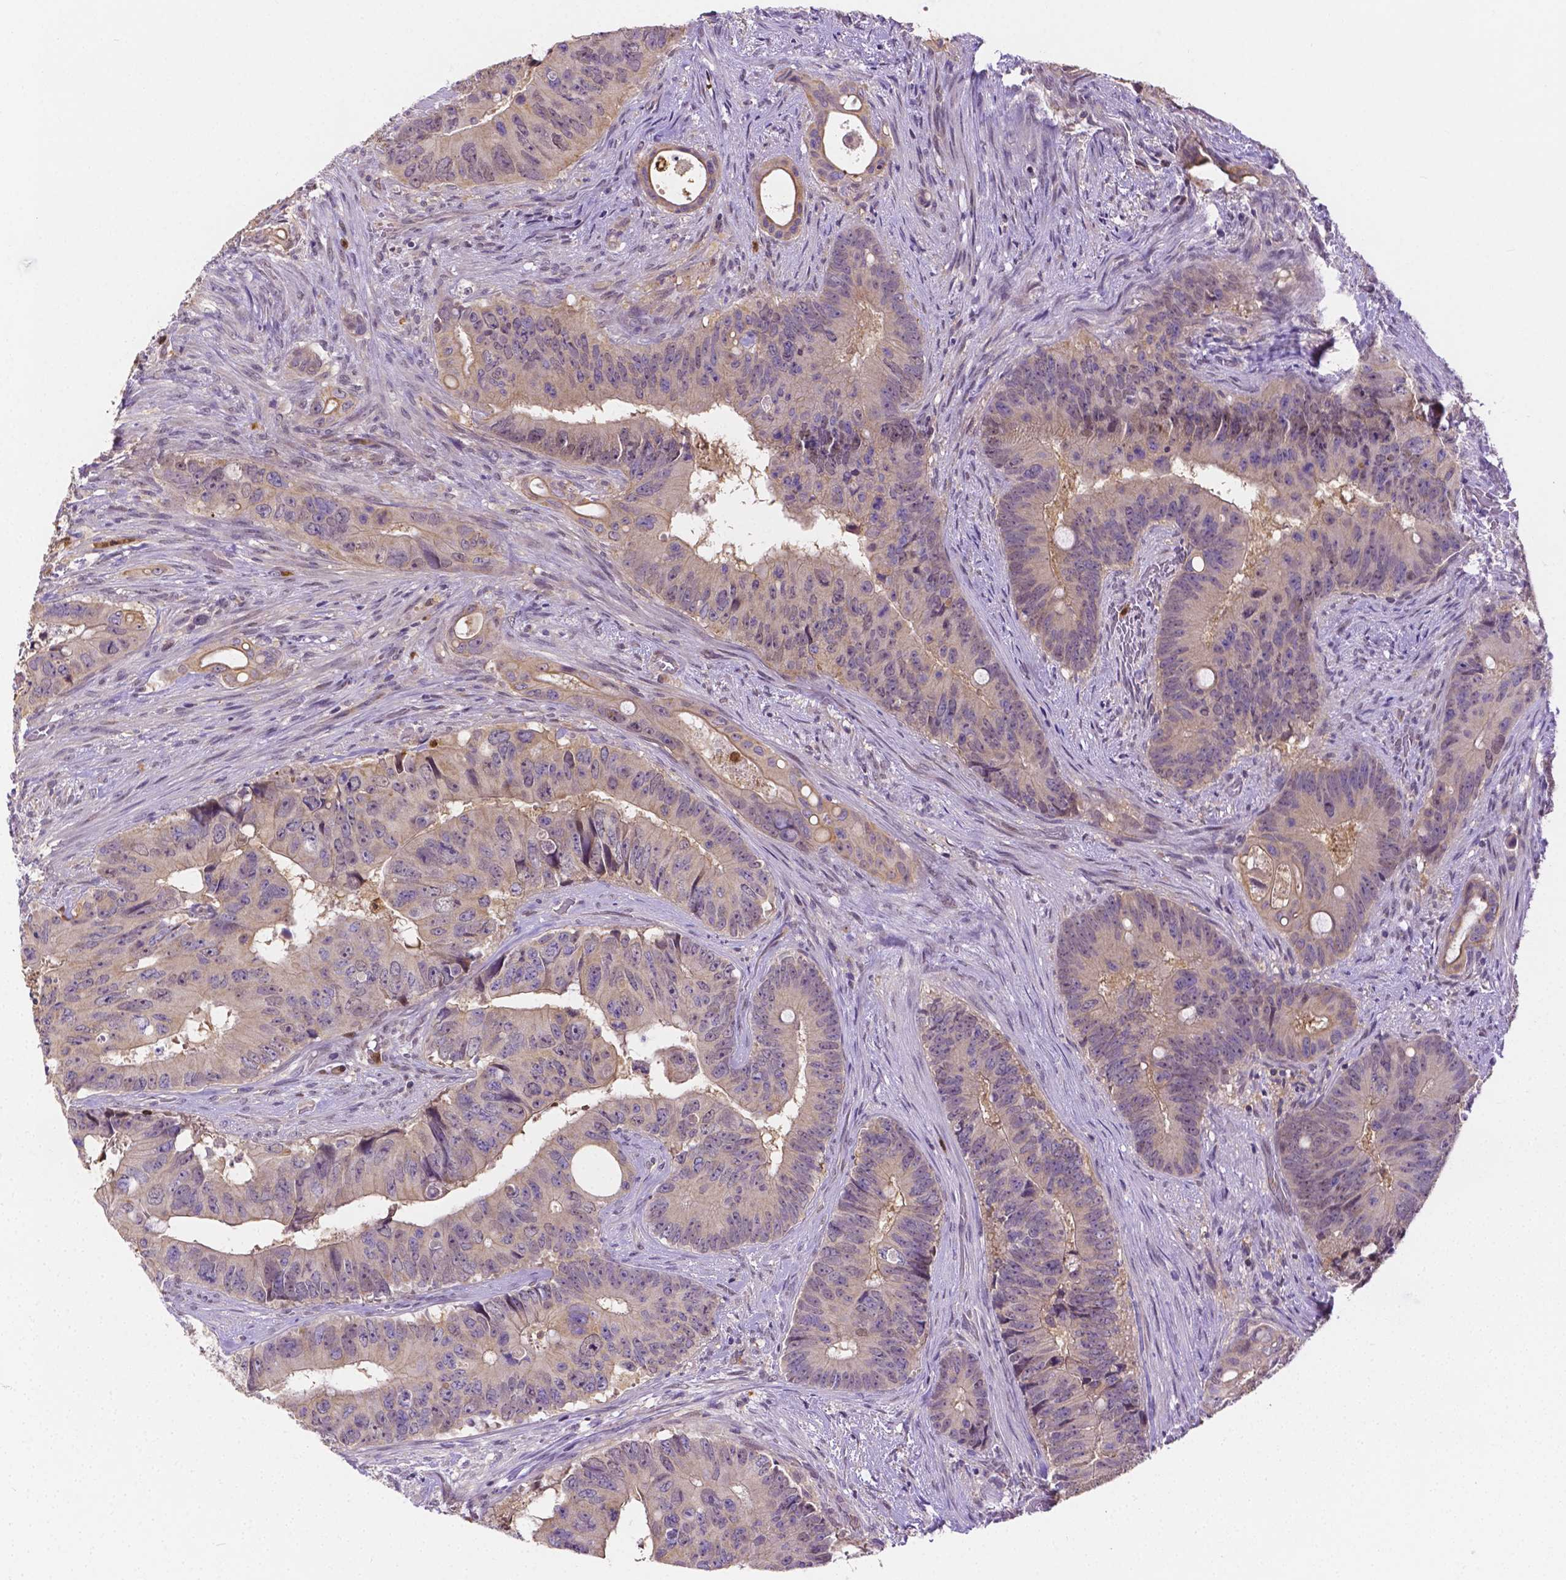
{"staining": {"intensity": "negative", "quantity": "none", "location": "none"}, "tissue": "colorectal cancer", "cell_type": "Tumor cells", "image_type": "cancer", "snomed": [{"axis": "morphology", "description": "Adenocarcinoma, NOS"}, {"axis": "topography", "description": "Rectum"}], "caption": "This is a image of IHC staining of colorectal adenocarcinoma, which shows no positivity in tumor cells.", "gene": "ZNRD2", "patient": {"sex": "male", "age": 78}}